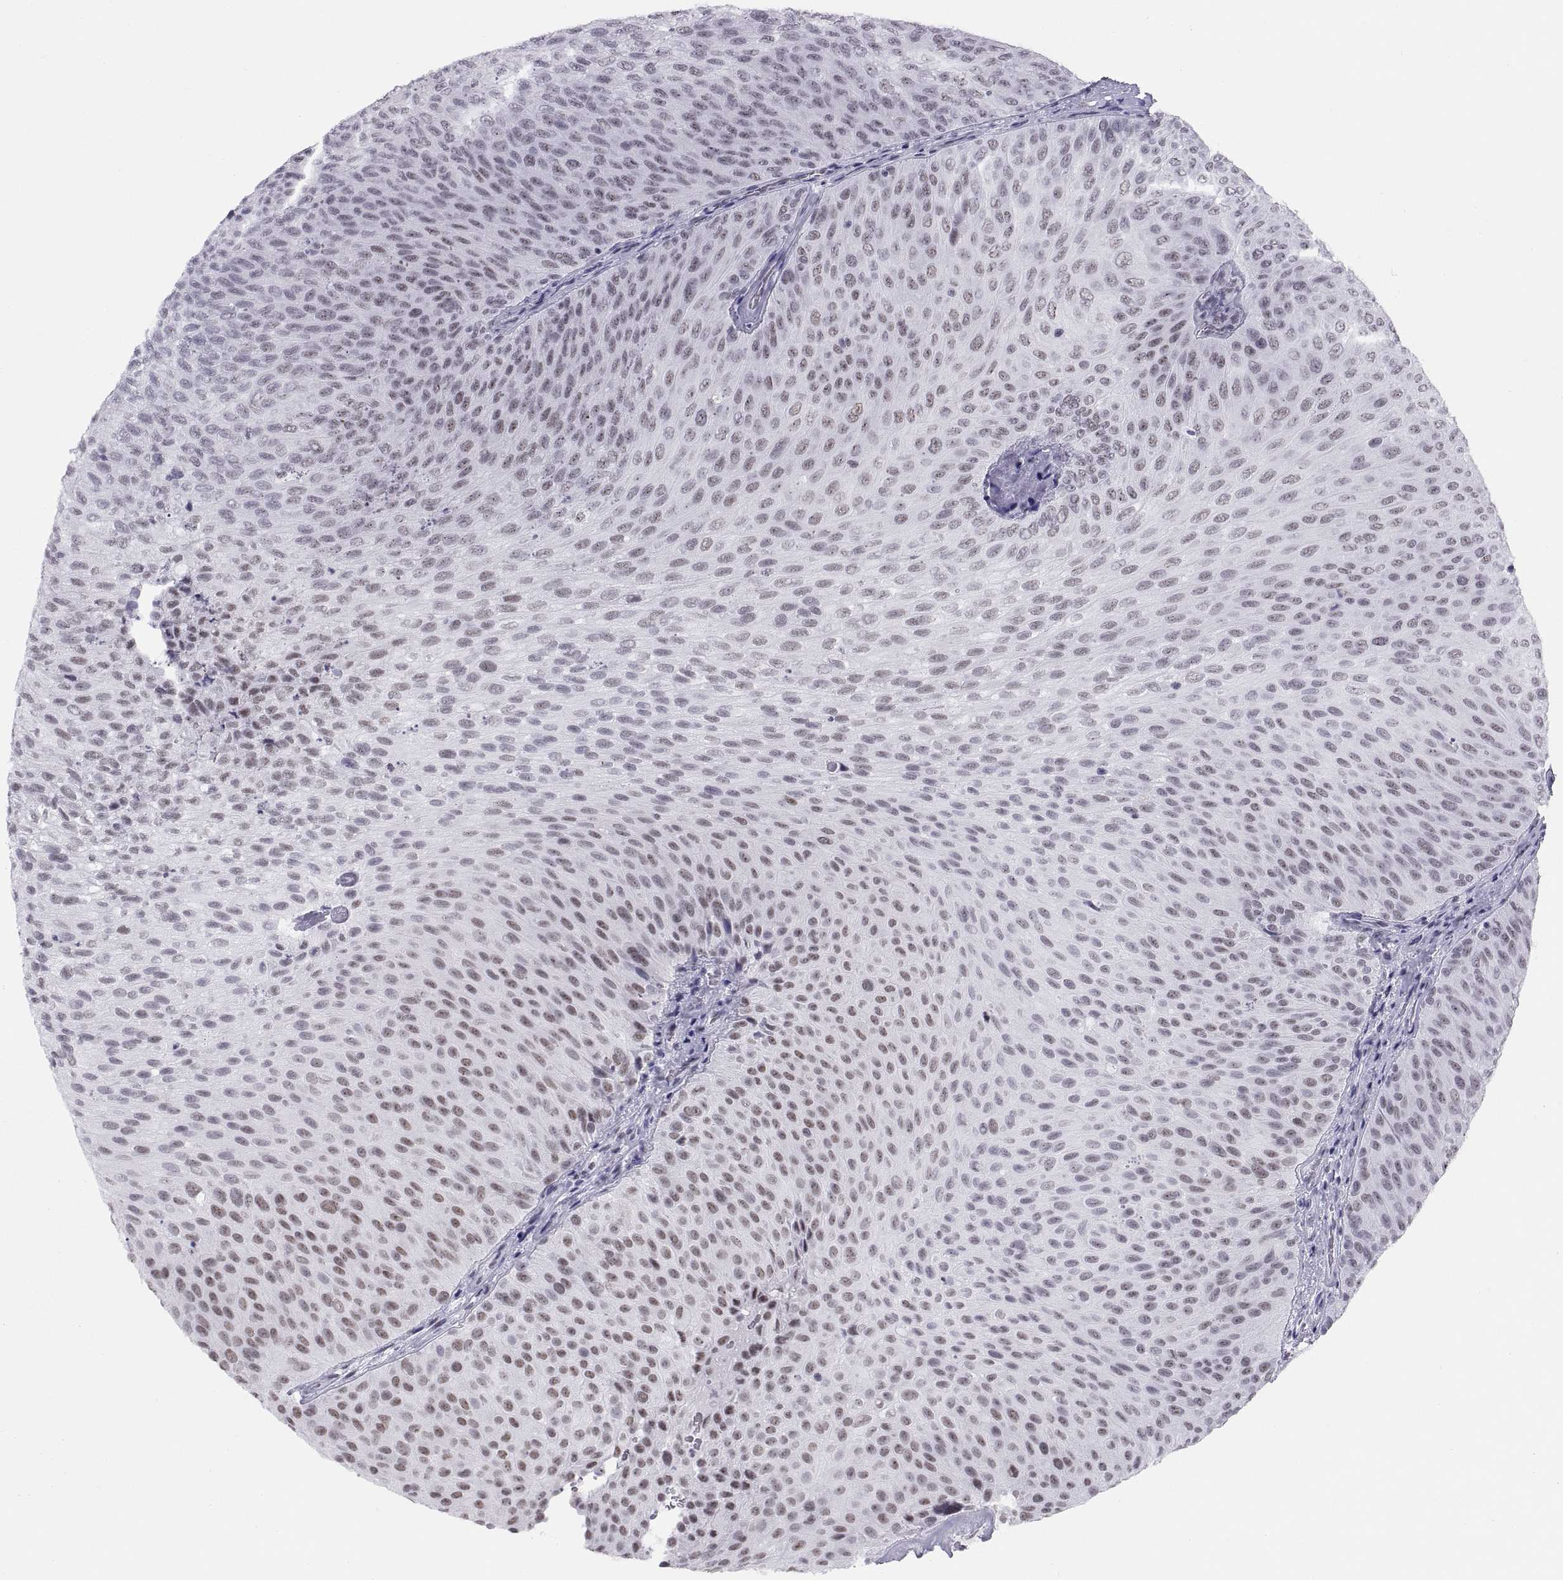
{"staining": {"intensity": "weak", "quantity": ">75%", "location": "nuclear"}, "tissue": "urothelial cancer", "cell_type": "Tumor cells", "image_type": "cancer", "snomed": [{"axis": "morphology", "description": "Urothelial carcinoma, Low grade"}, {"axis": "topography", "description": "Urinary bladder"}], "caption": "High-magnification brightfield microscopy of urothelial cancer stained with DAB (3,3'-diaminobenzidine) (brown) and counterstained with hematoxylin (blue). tumor cells exhibit weak nuclear positivity is present in approximately>75% of cells. (Brightfield microscopy of DAB IHC at high magnification).", "gene": "NEUROD6", "patient": {"sex": "male", "age": 78}}